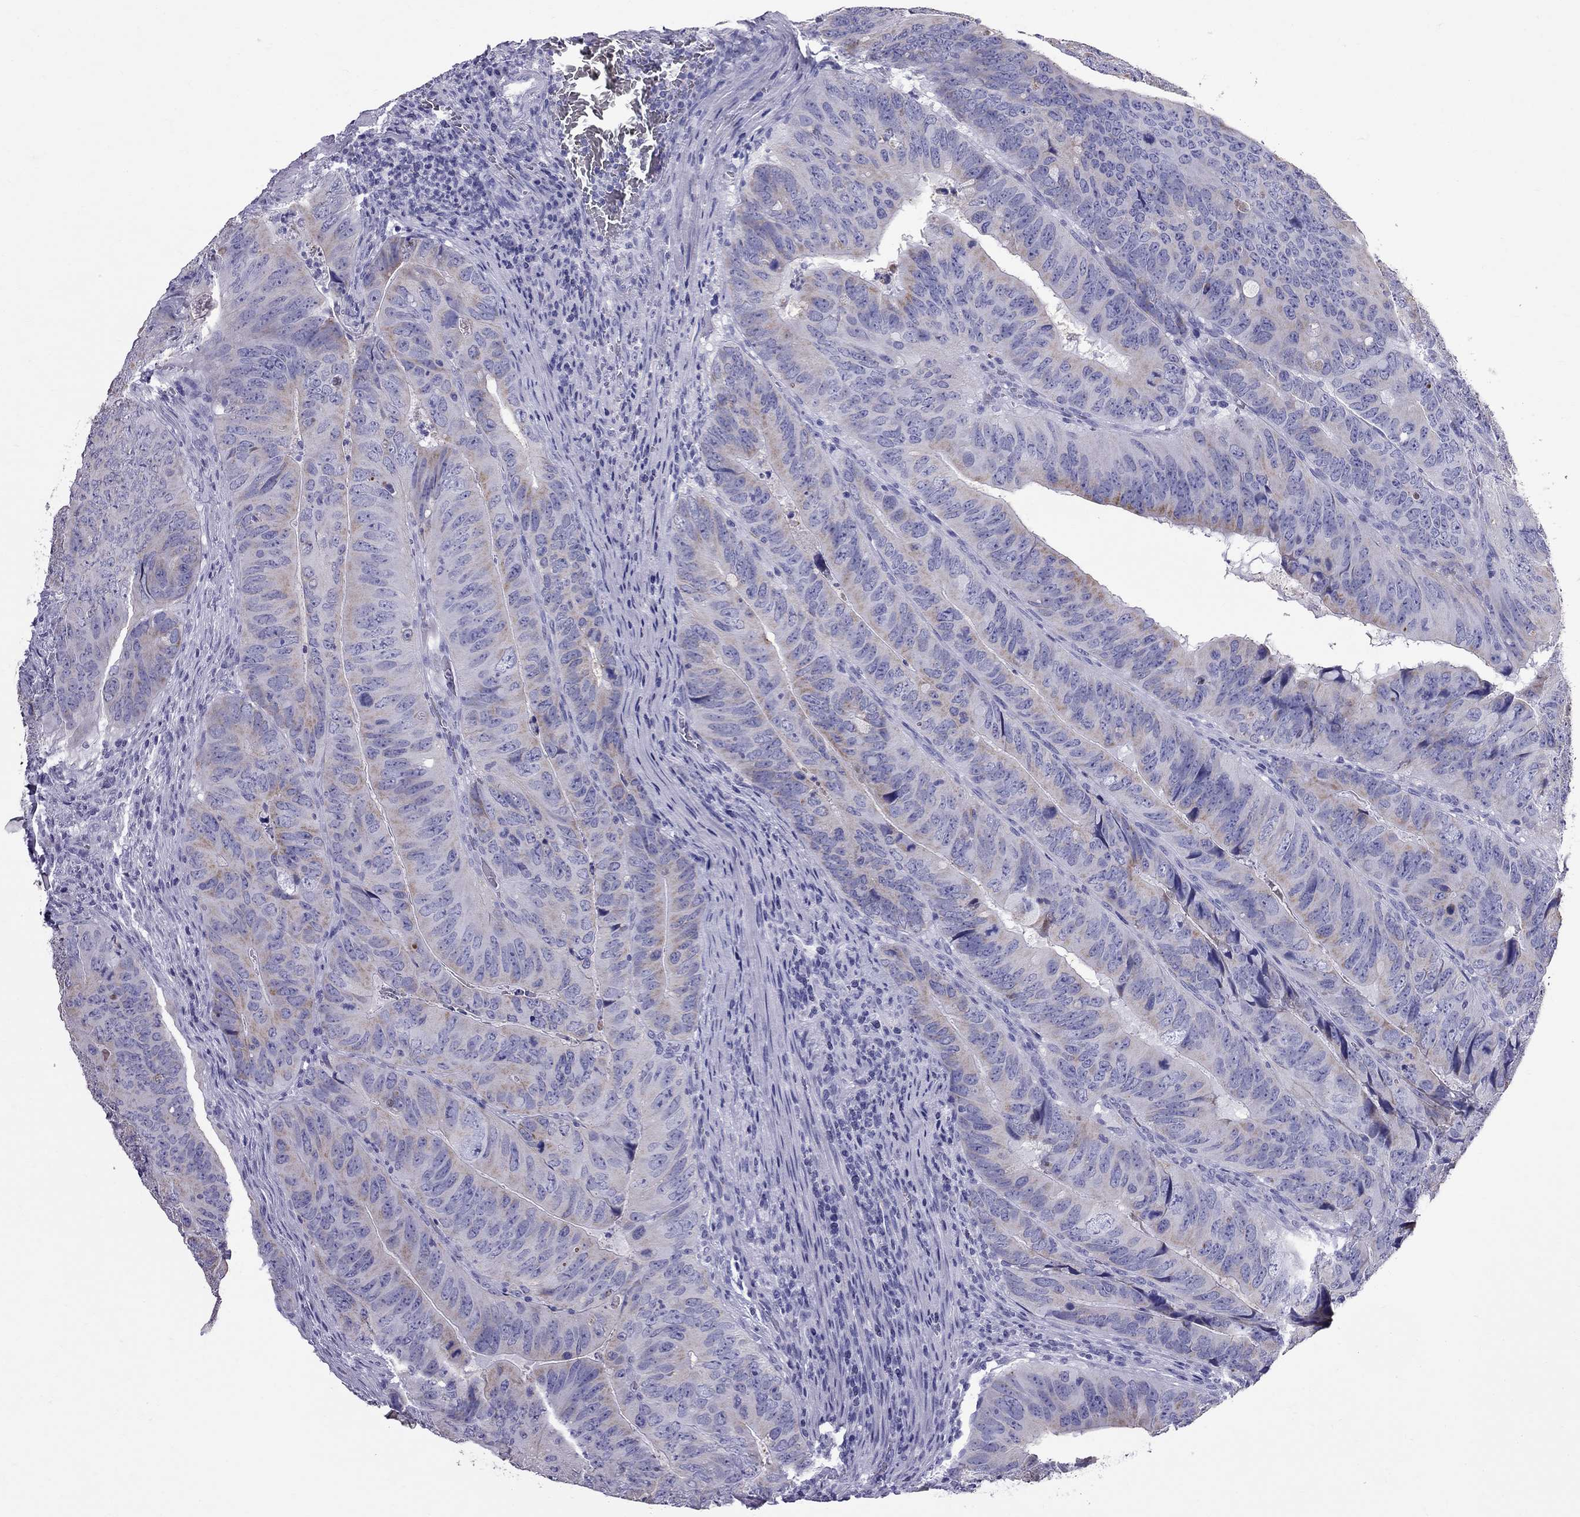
{"staining": {"intensity": "weak", "quantity": "25%-75%", "location": "cytoplasmic/membranous"}, "tissue": "colorectal cancer", "cell_type": "Tumor cells", "image_type": "cancer", "snomed": [{"axis": "morphology", "description": "Adenocarcinoma, NOS"}, {"axis": "topography", "description": "Colon"}], "caption": "Protein analysis of colorectal cancer (adenocarcinoma) tissue displays weak cytoplasmic/membranous positivity in about 25%-75% of tumor cells.", "gene": "TTLL13", "patient": {"sex": "male", "age": 79}}